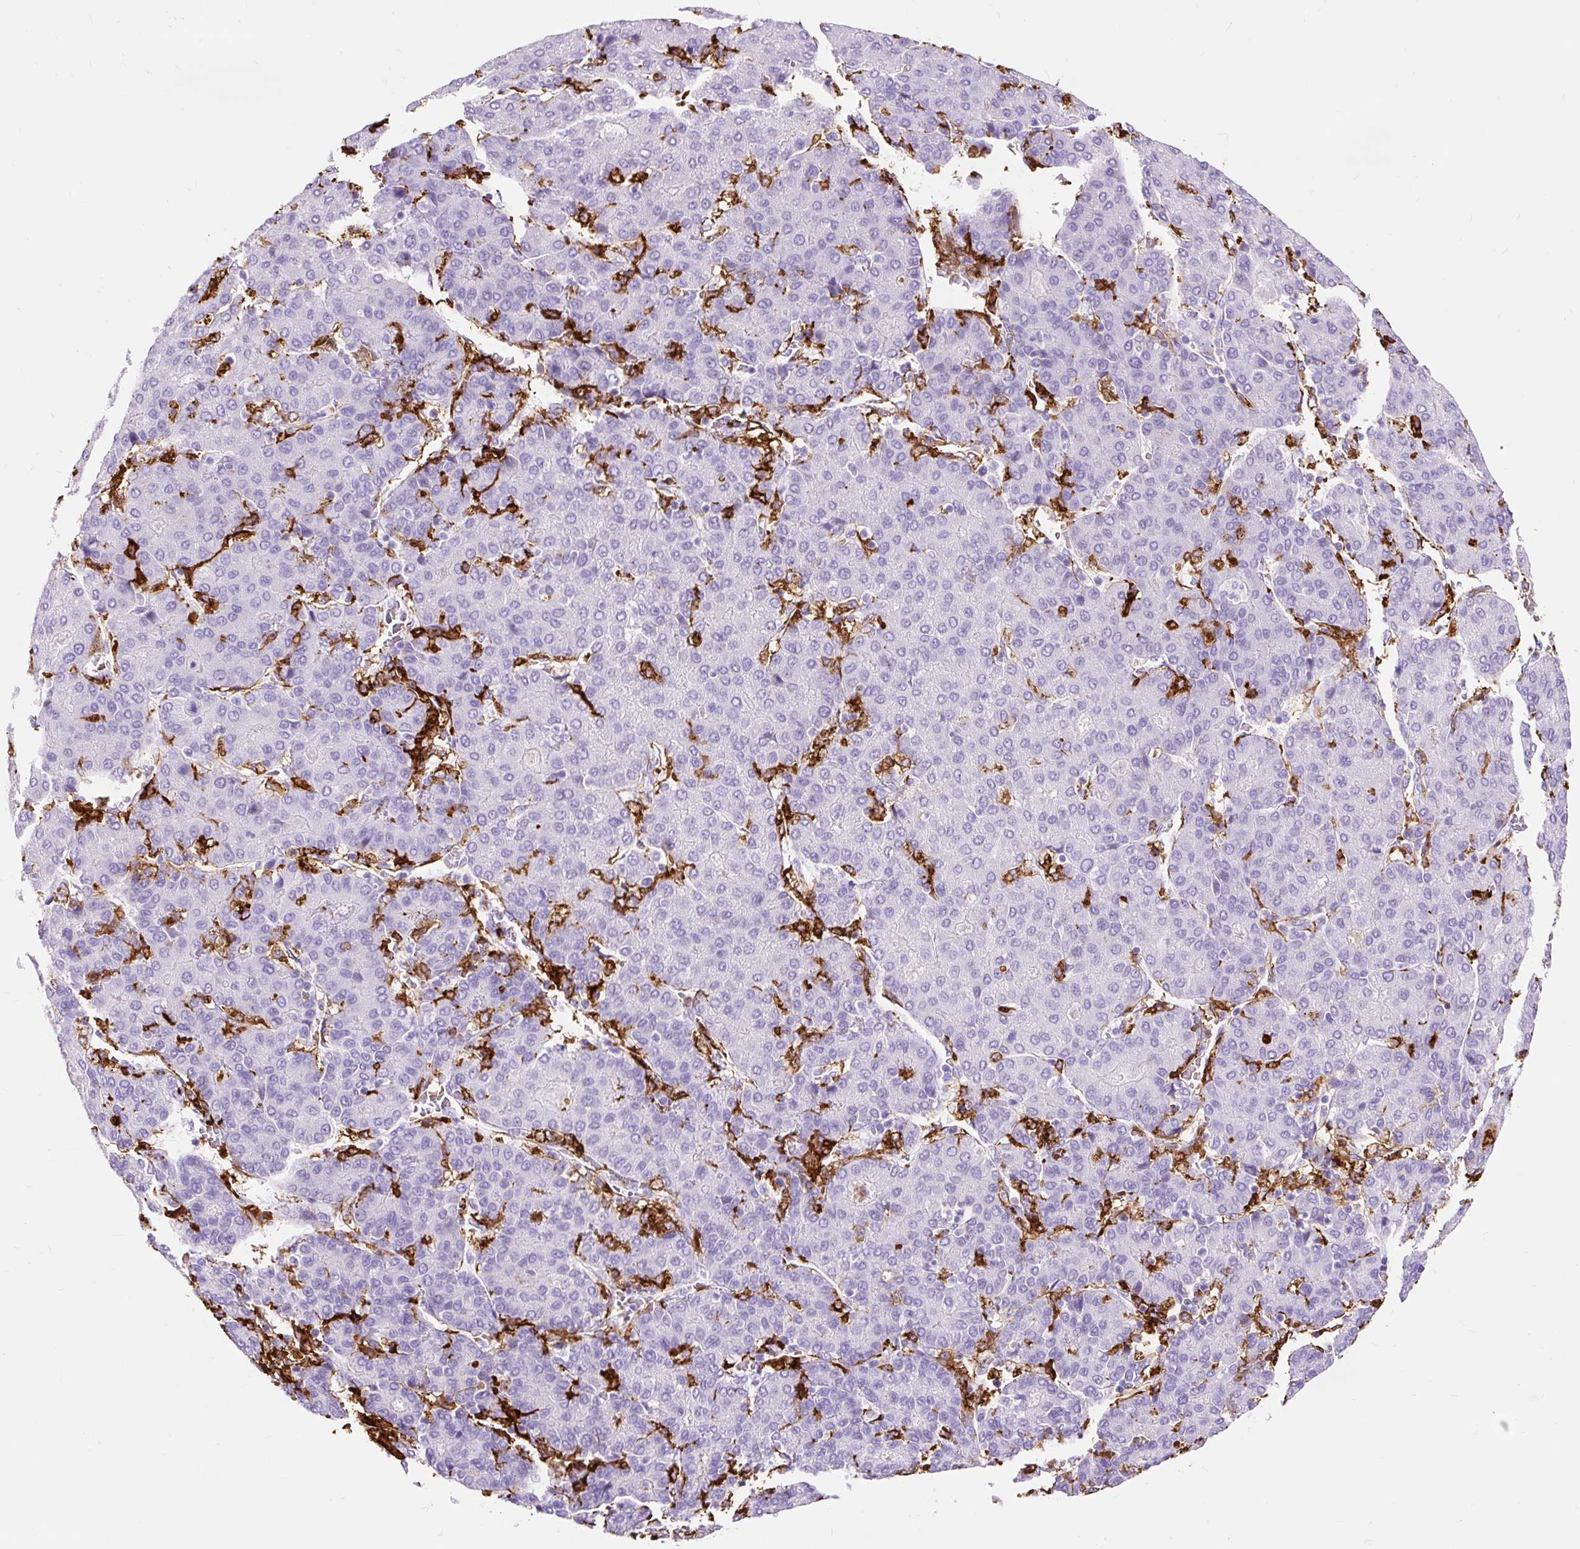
{"staining": {"intensity": "negative", "quantity": "none", "location": "none"}, "tissue": "liver cancer", "cell_type": "Tumor cells", "image_type": "cancer", "snomed": [{"axis": "morphology", "description": "Carcinoma, Hepatocellular, NOS"}, {"axis": "topography", "description": "Liver"}], "caption": "Liver hepatocellular carcinoma was stained to show a protein in brown. There is no significant positivity in tumor cells.", "gene": "HLA-DRA", "patient": {"sex": "male", "age": 65}}